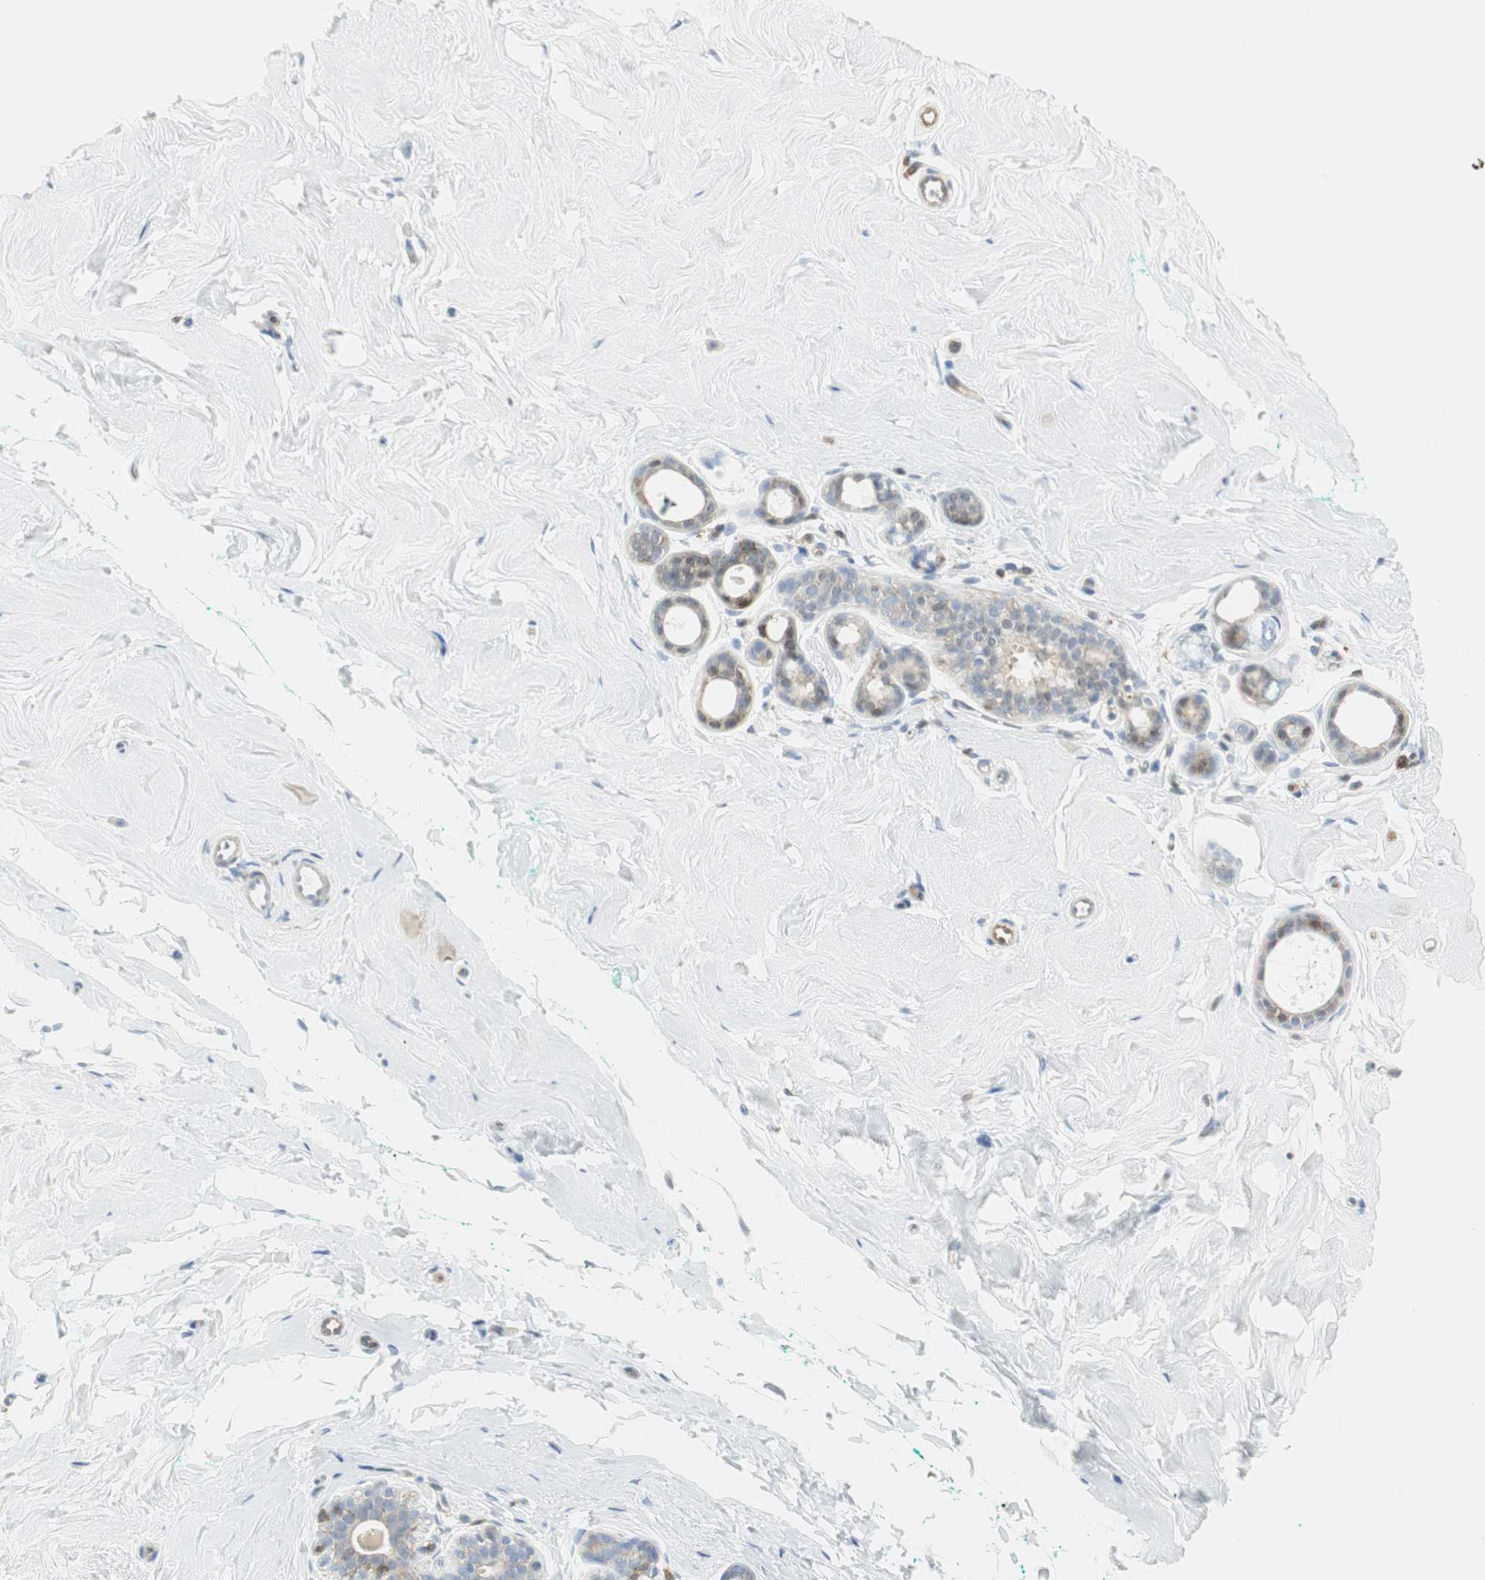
{"staining": {"intensity": "negative", "quantity": "none", "location": "none"}, "tissue": "breast", "cell_type": "Adipocytes", "image_type": "normal", "snomed": [{"axis": "morphology", "description": "Normal tissue, NOS"}, {"axis": "topography", "description": "Breast"}], "caption": "The histopathology image reveals no staining of adipocytes in normal breast.", "gene": "PPP1CA", "patient": {"sex": "female", "age": 52}}